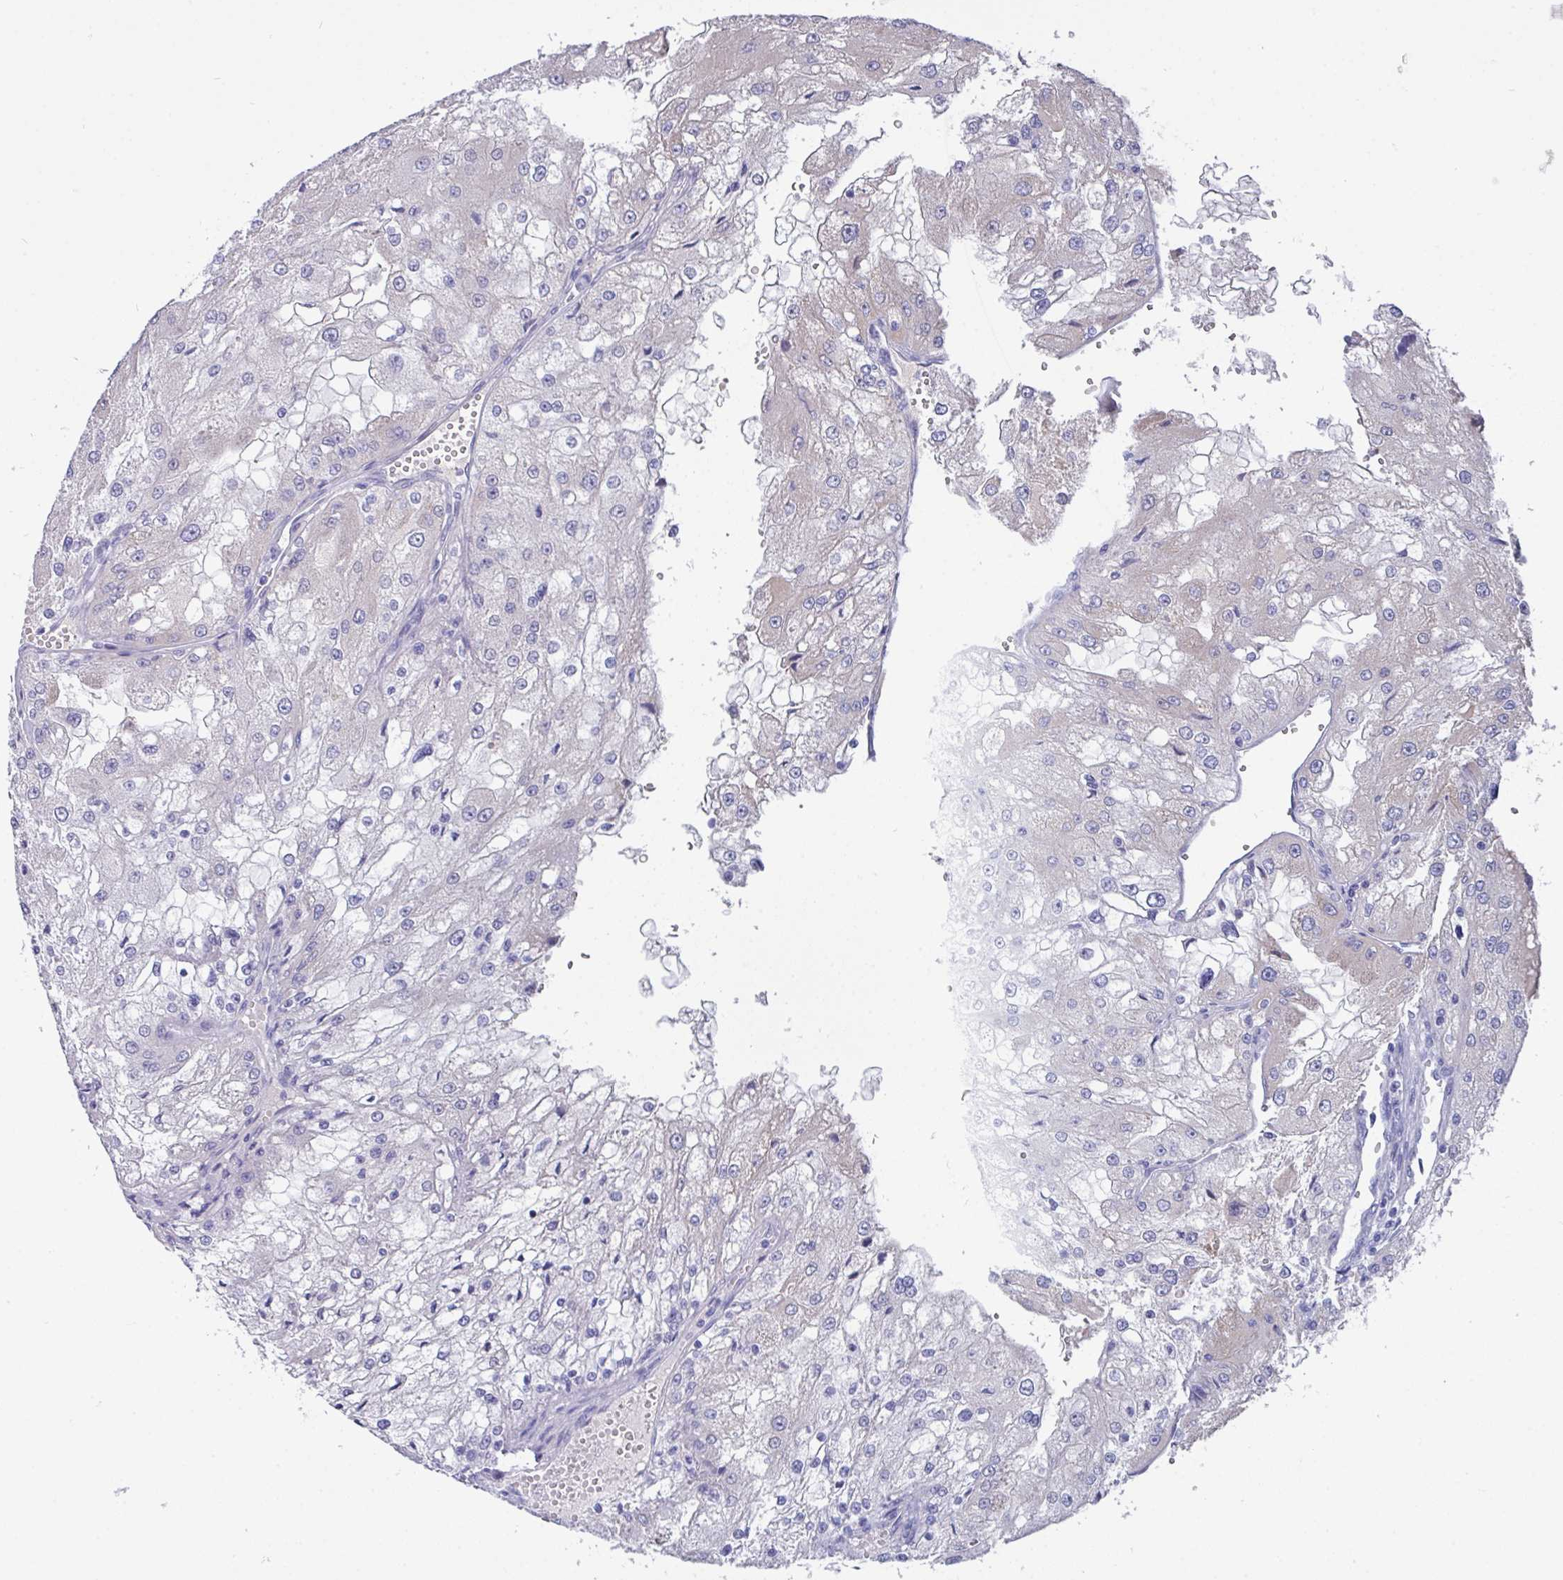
{"staining": {"intensity": "negative", "quantity": "none", "location": "none"}, "tissue": "renal cancer", "cell_type": "Tumor cells", "image_type": "cancer", "snomed": [{"axis": "morphology", "description": "Adenocarcinoma, NOS"}, {"axis": "topography", "description": "Kidney"}], "caption": "IHC photomicrograph of neoplastic tissue: adenocarcinoma (renal) stained with DAB (3,3'-diaminobenzidine) shows no significant protein positivity in tumor cells.", "gene": "L3HYPDH", "patient": {"sex": "female", "age": 74}}